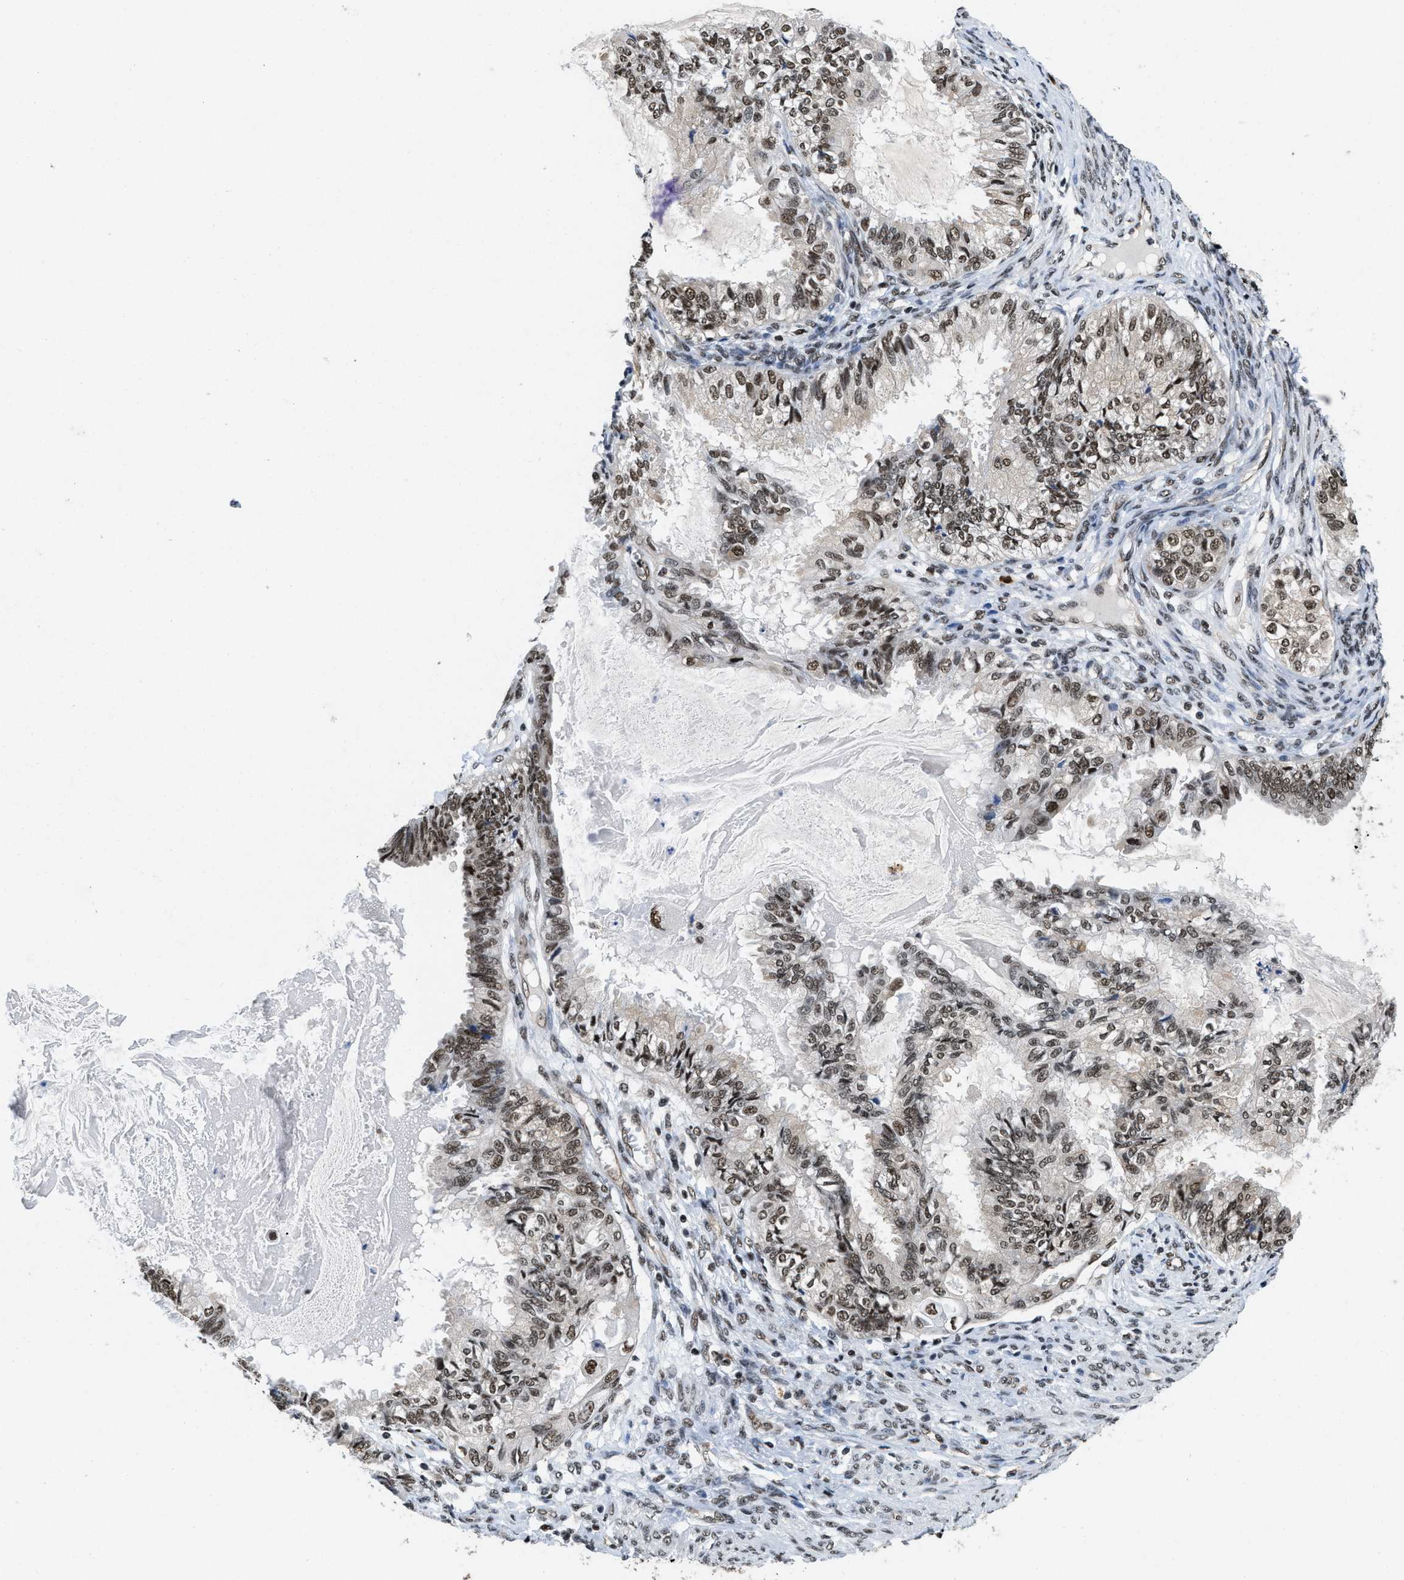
{"staining": {"intensity": "moderate", "quantity": ">75%", "location": "nuclear"}, "tissue": "cervical cancer", "cell_type": "Tumor cells", "image_type": "cancer", "snomed": [{"axis": "morphology", "description": "Normal tissue, NOS"}, {"axis": "morphology", "description": "Adenocarcinoma, NOS"}, {"axis": "topography", "description": "Cervix"}, {"axis": "topography", "description": "Endometrium"}], "caption": "About >75% of tumor cells in cervical adenocarcinoma exhibit moderate nuclear protein staining as visualized by brown immunohistochemical staining.", "gene": "SAFB", "patient": {"sex": "female", "age": 86}}